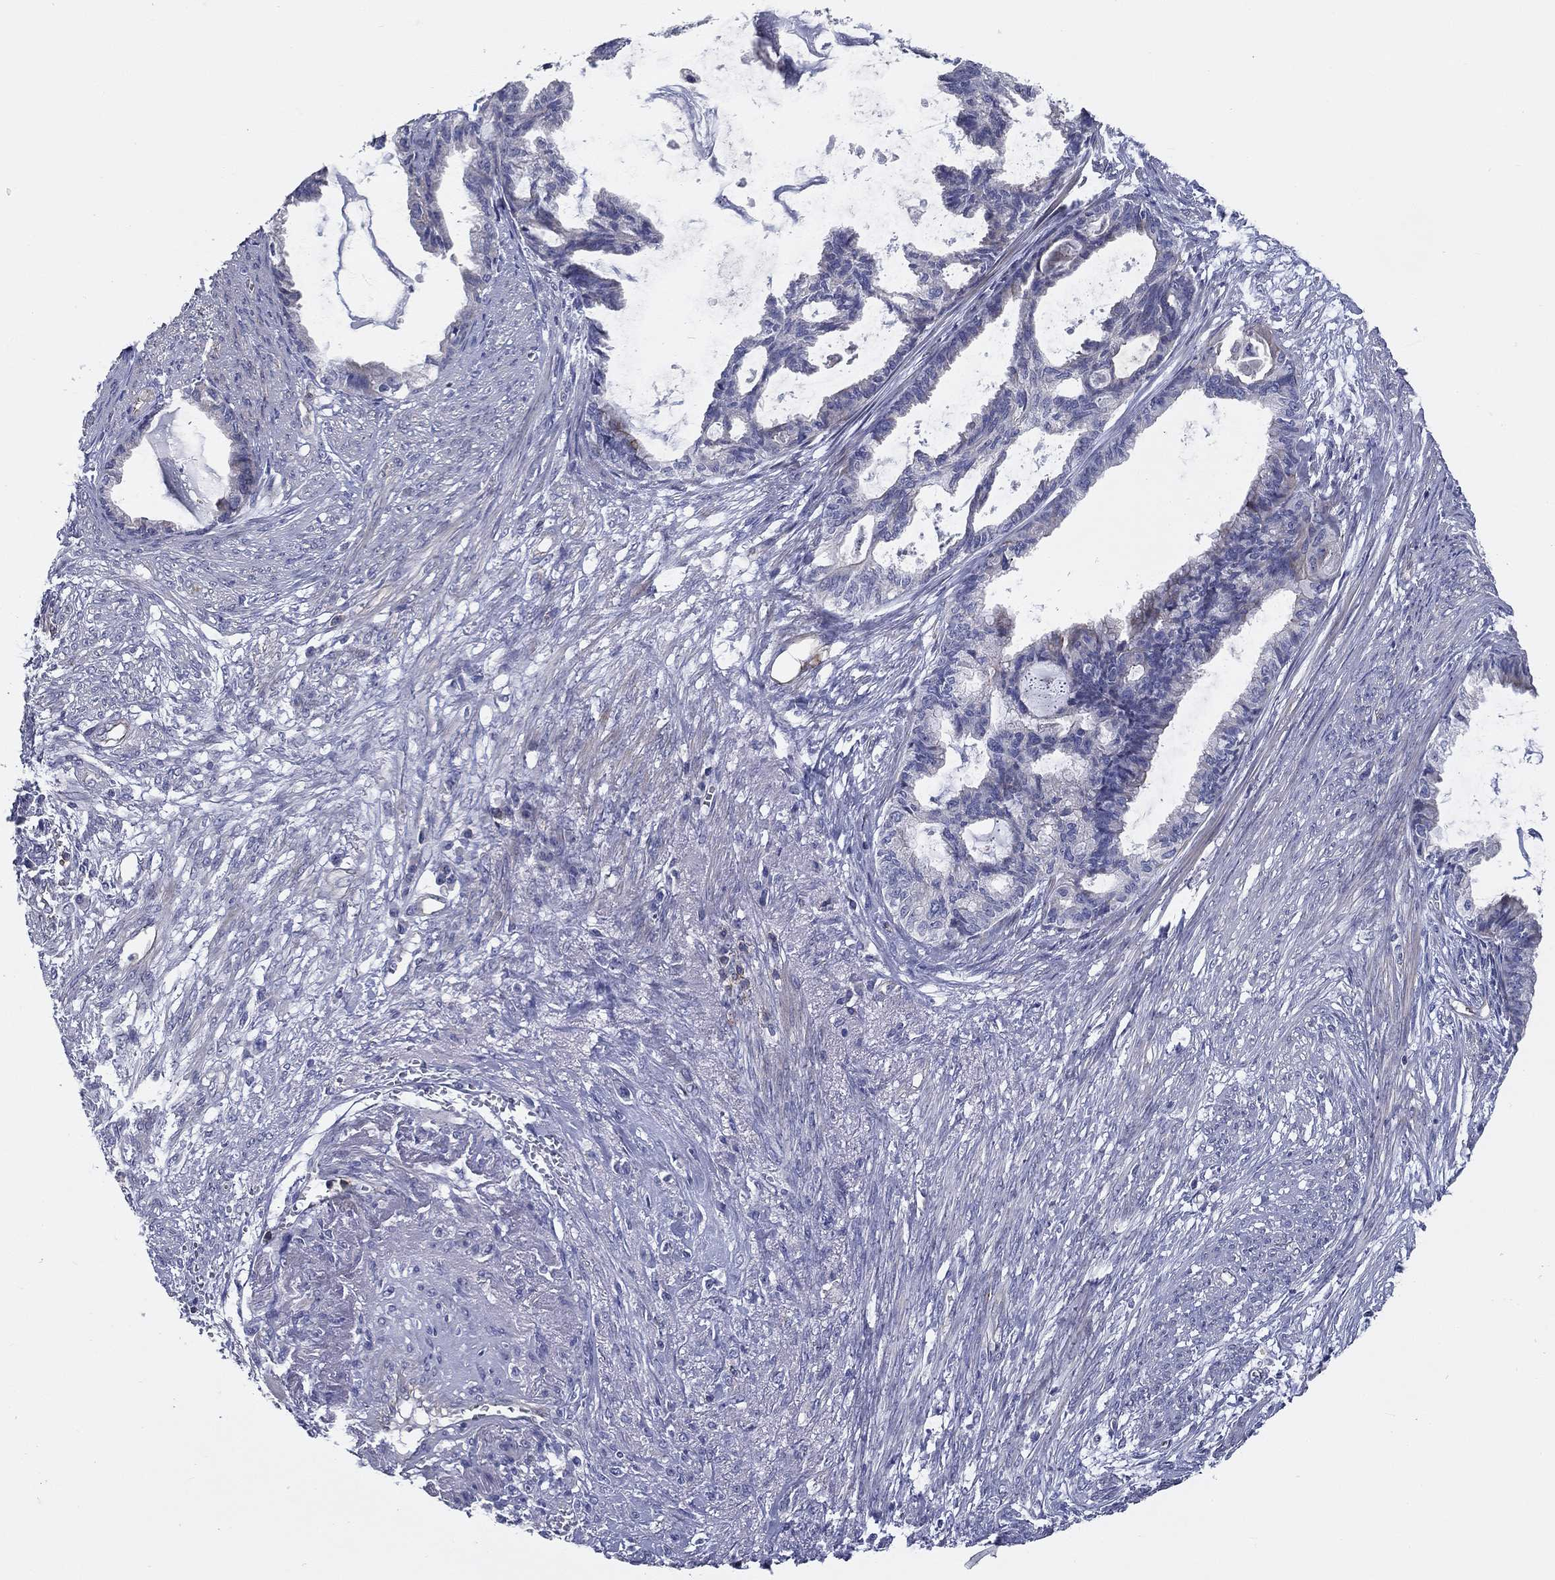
{"staining": {"intensity": "strong", "quantity": "<25%", "location": "cytoplasmic/membranous"}, "tissue": "endometrial cancer", "cell_type": "Tumor cells", "image_type": "cancer", "snomed": [{"axis": "morphology", "description": "Adenocarcinoma, NOS"}, {"axis": "topography", "description": "Endometrium"}], "caption": "A histopathology image showing strong cytoplasmic/membranous positivity in about <25% of tumor cells in endometrial cancer (adenocarcinoma), as visualized by brown immunohistochemical staining.", "gene": "SIT1", "patient": {"sex": "female", "age": 86}}